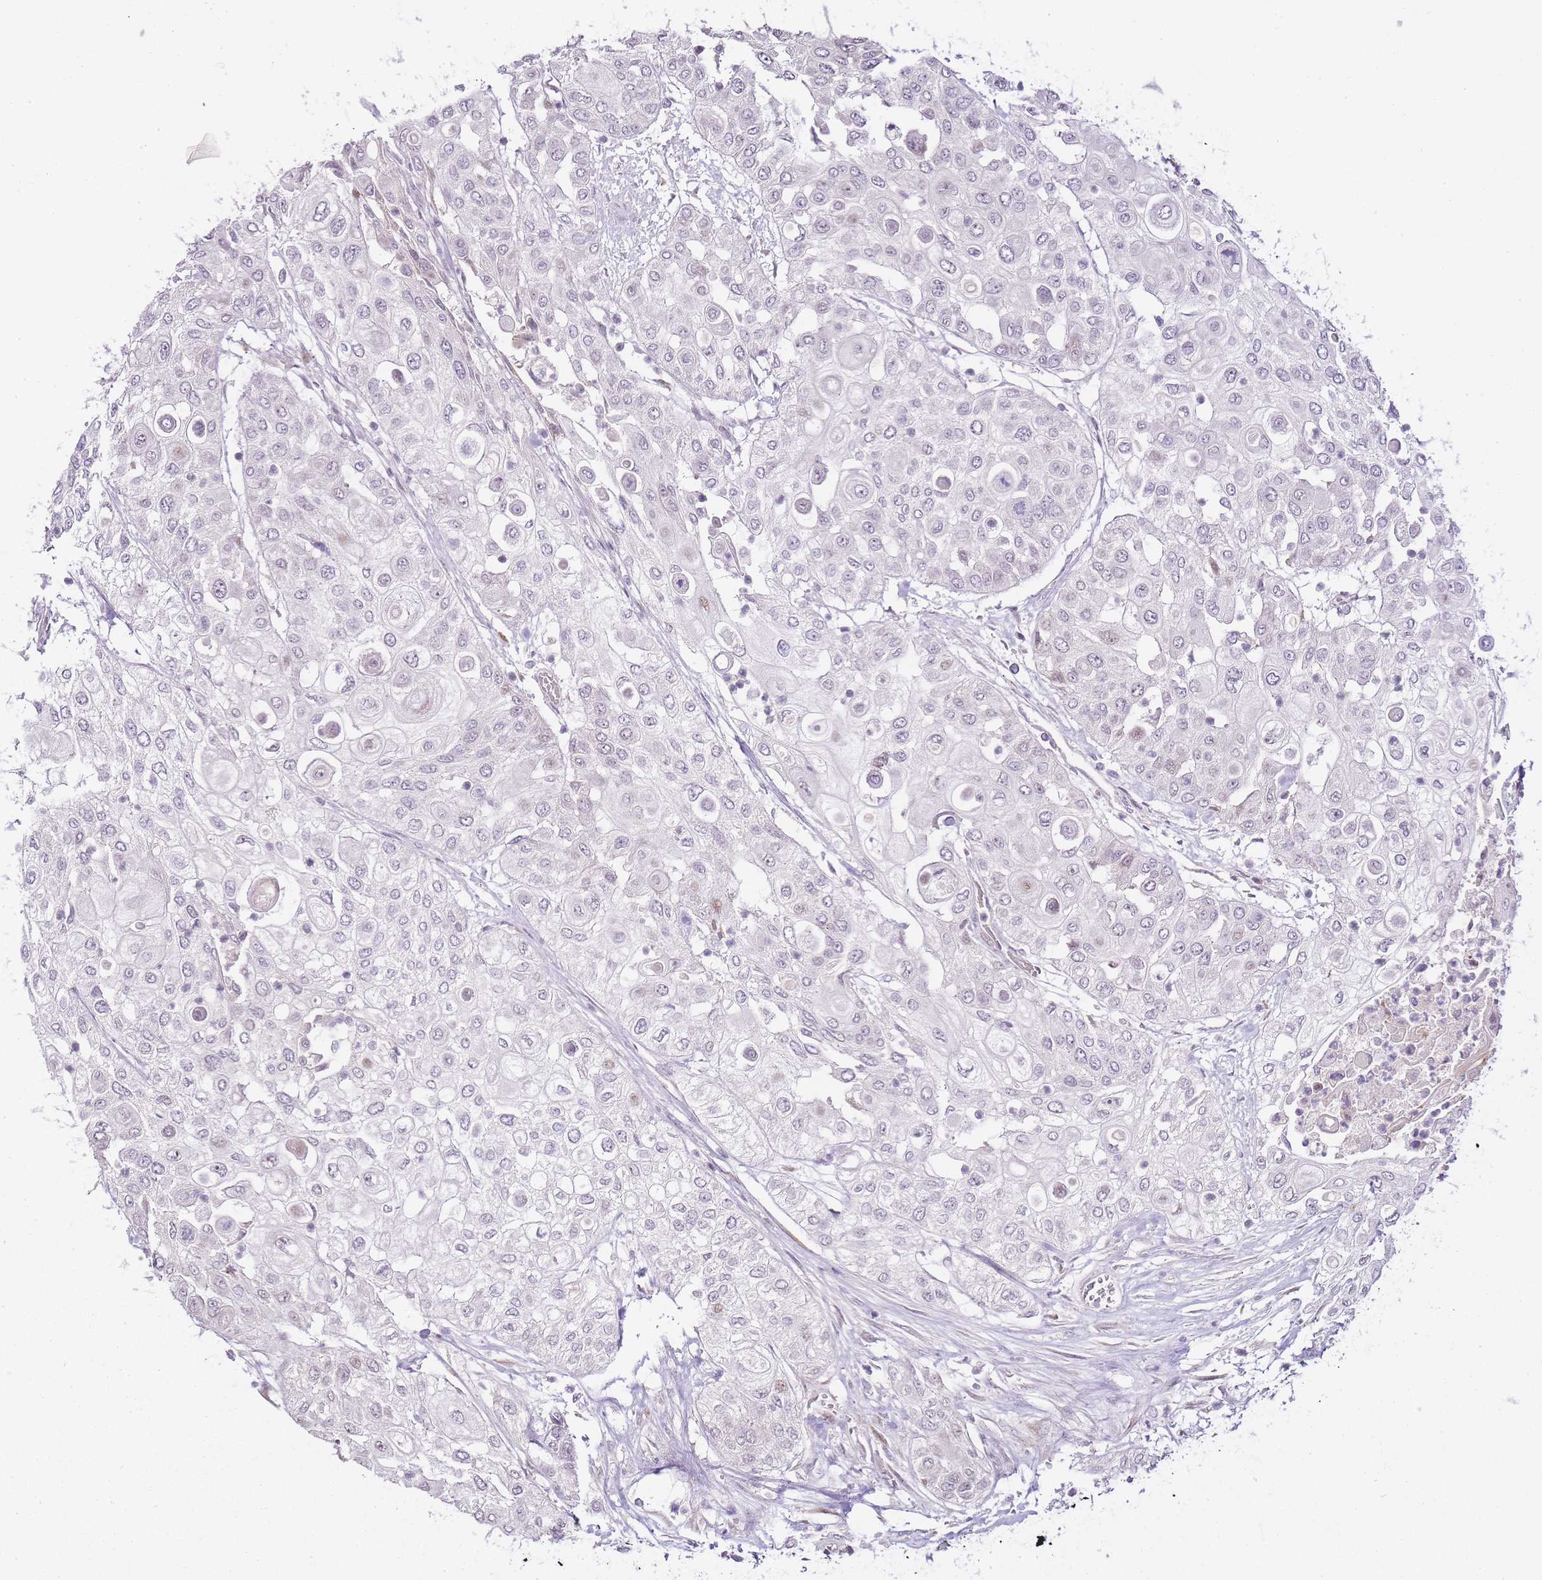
{"staining": {"intensity": "negative", "quantity": "none", "location": "none"}, "tissue": "urothelial cancer", "cell_type": "Tumor cells", "image_type": "cancer", "snomed": [{"axis": "morphology", "description": "Urothelial carcinoma, High grade"}, {"axis": "topography", "description": "Urinary bladder"}], "caption": "High magnification brightfield microscopy of urothelial cancer stained with DAB (3,3'-diaminobenzidine) (brown) and counterstained with hematoxylin (blue): tumor cells show no significant positivity. The staining was performed using DAB to visualize the protein expression in brown, while the nuclei were stained in blue with hematoxylin (Magnification: 20x).", "gene": "OGG1", "patient": {"sex": "female", "age": 79}}